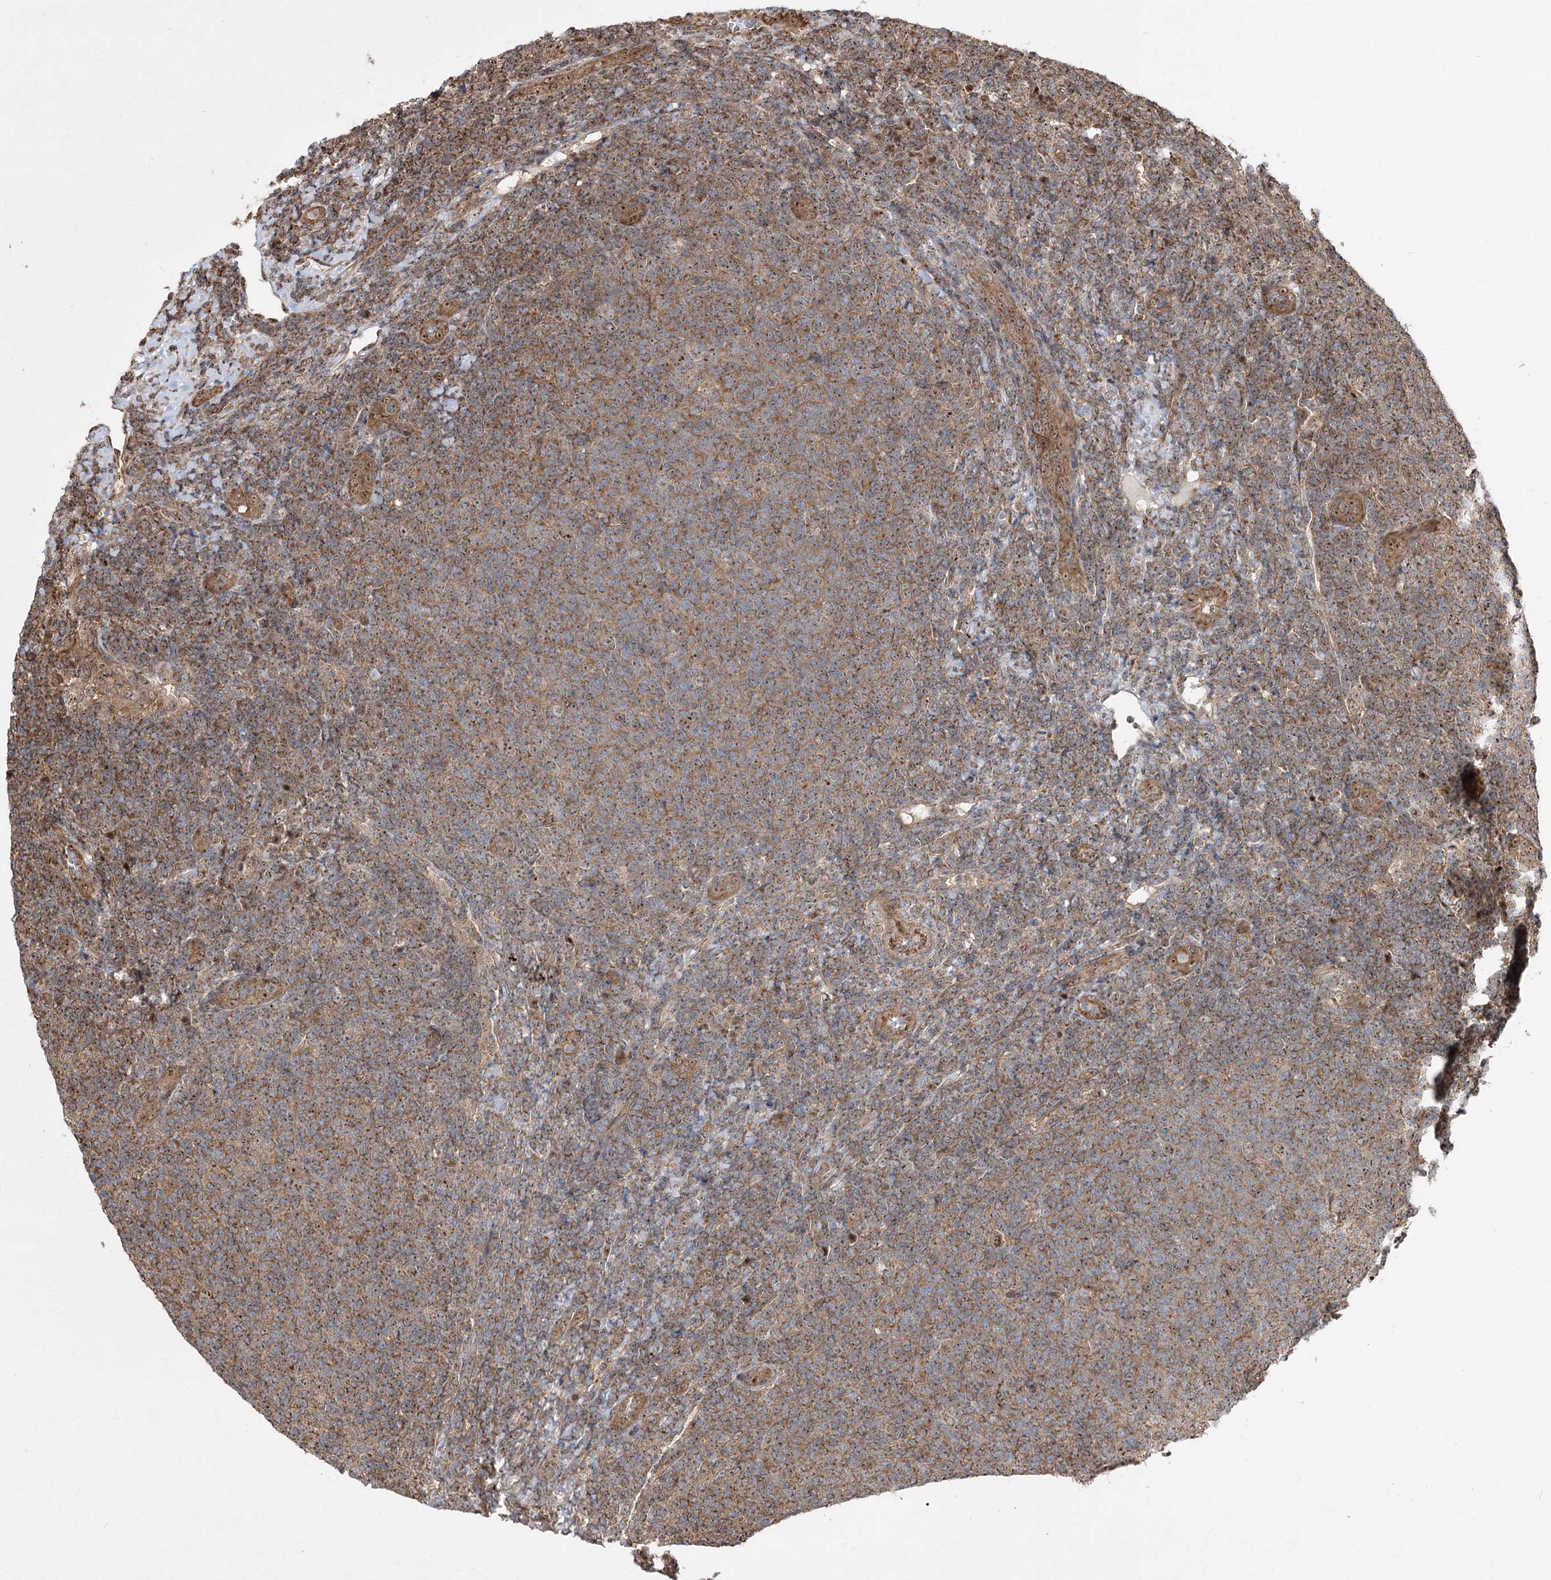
{"staining": {"intensity": "moderate", "quantity": ">75%", "location": "cytoplasmic/membranous,nuclear"}, "tissue": "lymphoma", "cell_type": "Tumor cells", "image_type": "cancer", "snomed": [{"axis": "morphology", "description": "Malignant lymphoma, non-Hodgkin's type, Low grade"}, {"axis": "topography", "description": "Lymph node"}], "caption": "Lymphoma stained for a protein demonstrates moderate cytoplasmic/membranous and nuclear positivity in tumor cells.", "gene": "SERINC5", "patient": {"sex": "male", "age": 66}}